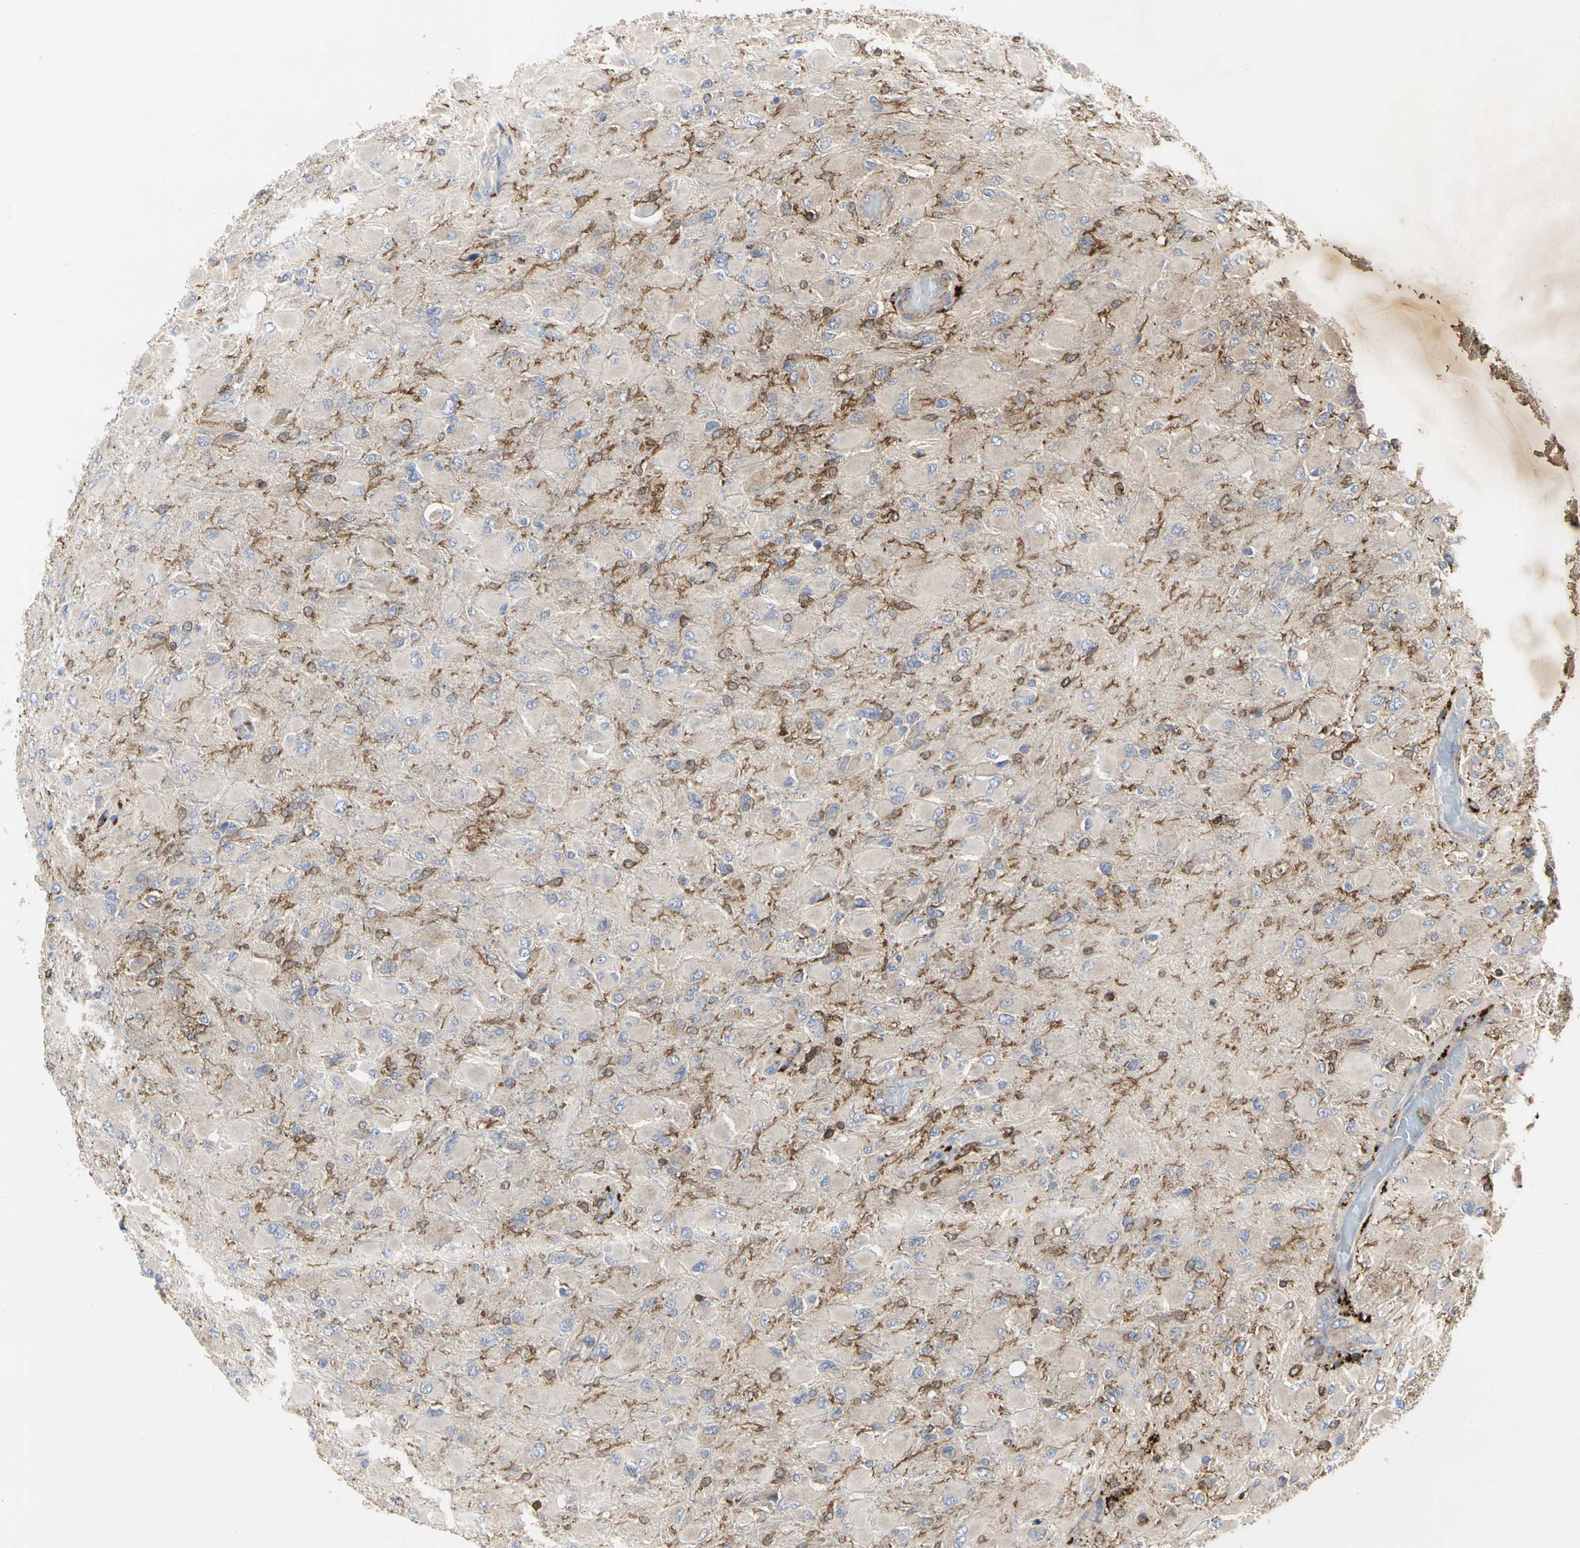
{"staining": {"intensity": "weak", "quantity": "25%-75%", "location": "cytoplasmic/membranous"}, "tissue": "glioma", "cell_type": "Tumor cells", "image_type": "cancer", "snomed": [{"axis": "morphology", "description": "Glioma, malignant, High grade"}, {"axis": "topography", "description": "Cerebral cortex"}], "caption": "IHC (DAB (3,3'-diaminobenzidine)) staining of glioma reveals weak cytoplasmic/membranous protein staining in approximately 25%-75% of tumor cells. (Brightfield microscopy of DAB IHC at high magnification).", "gene": "NAPG", "patient": {"sex": "female", "age": 36}}